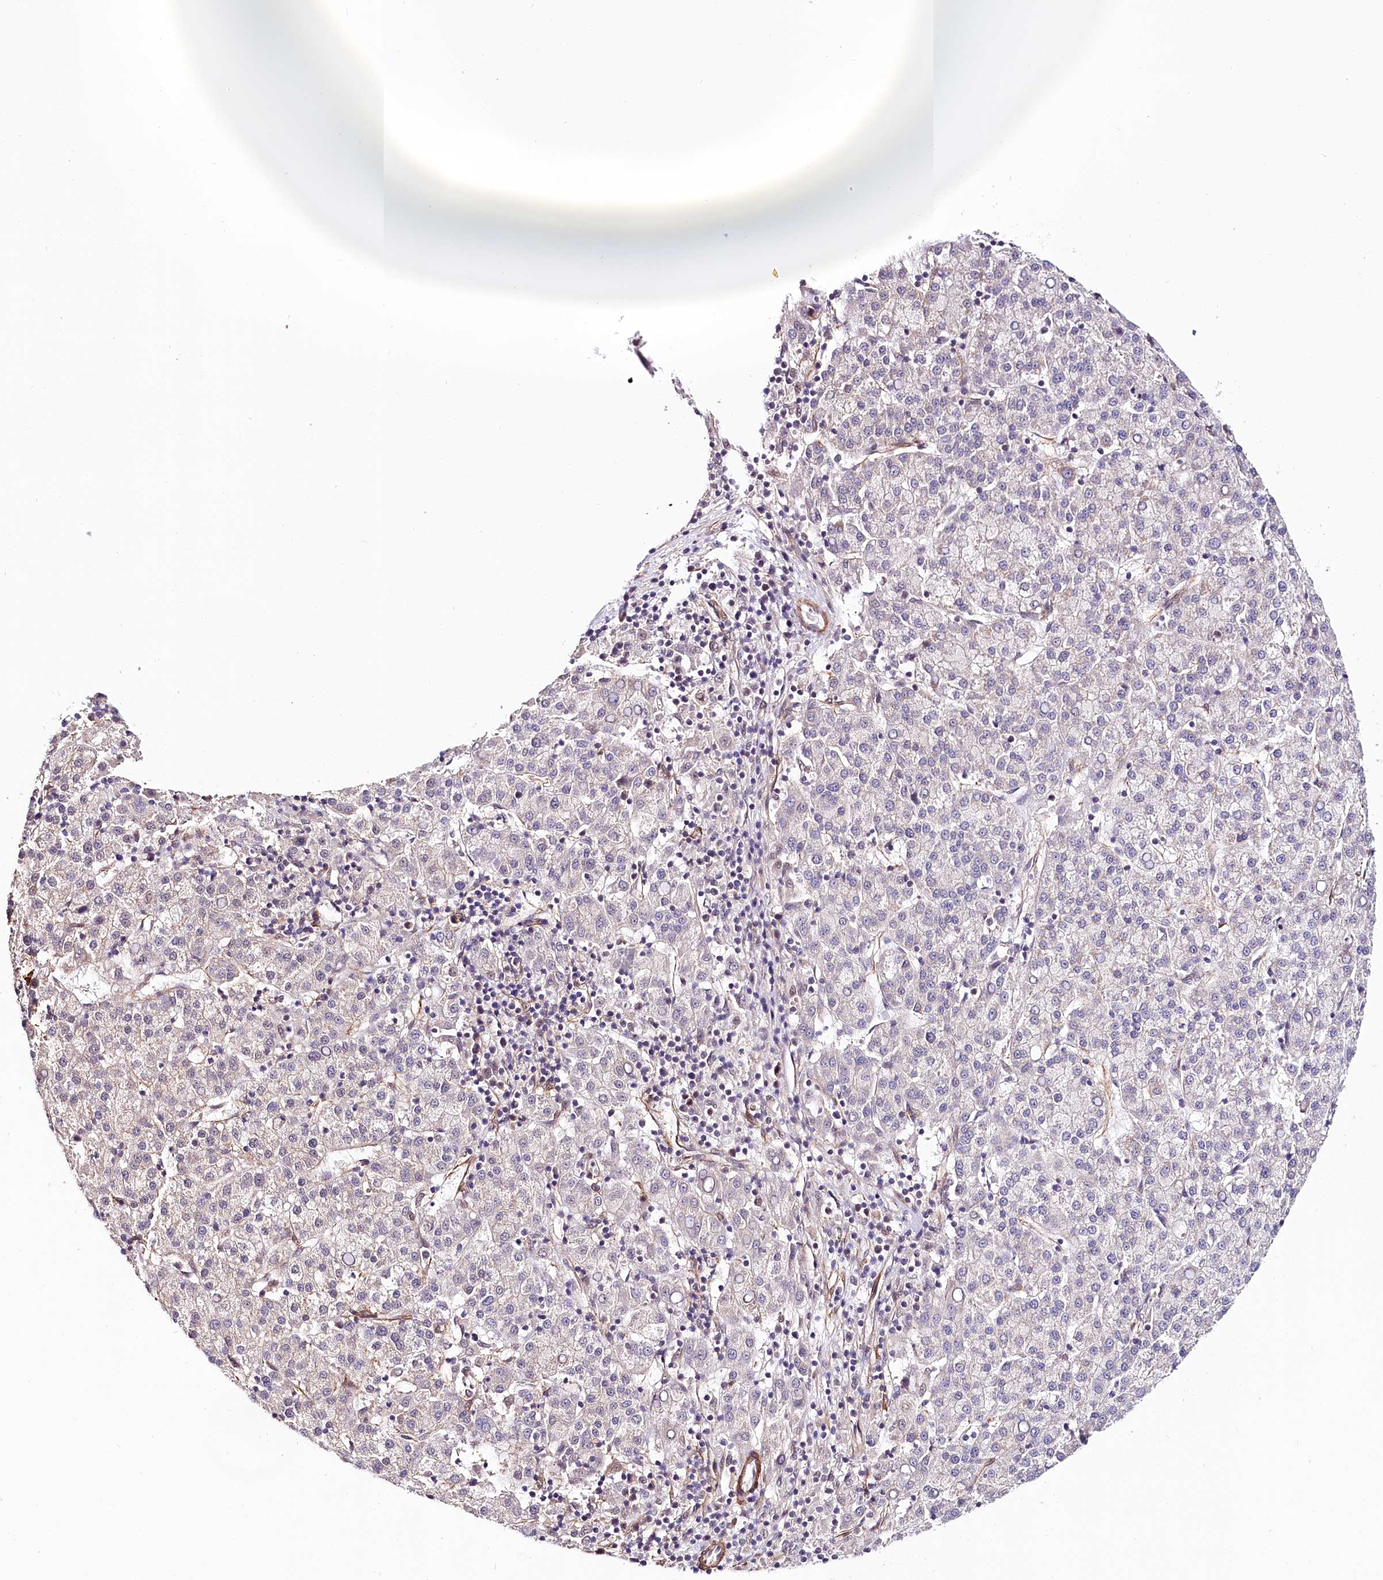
{"staining": {"intensity": "weak", "quantity": "25%-75%", "location": "cytoplasmic/membranous,nuclear"}, "tissue": "liver cancer", "cell_type": "Tumor cells", "image_type": "cancer", "snomed": [{"axis": "morphology", "description": "Carcinoma, Hepatocellular, NOS"}, {"axis": "topography", "description": "Liver"}], "caption": "Tumor cells display low levels of weak cytoplasmic/membranous and nuclear staining in about 25%-75% of cells in liver cancer (hepatocellular carcinoma).", "gene": "PPP2R5B", "patient": {"sex": "female", "age": 58}}